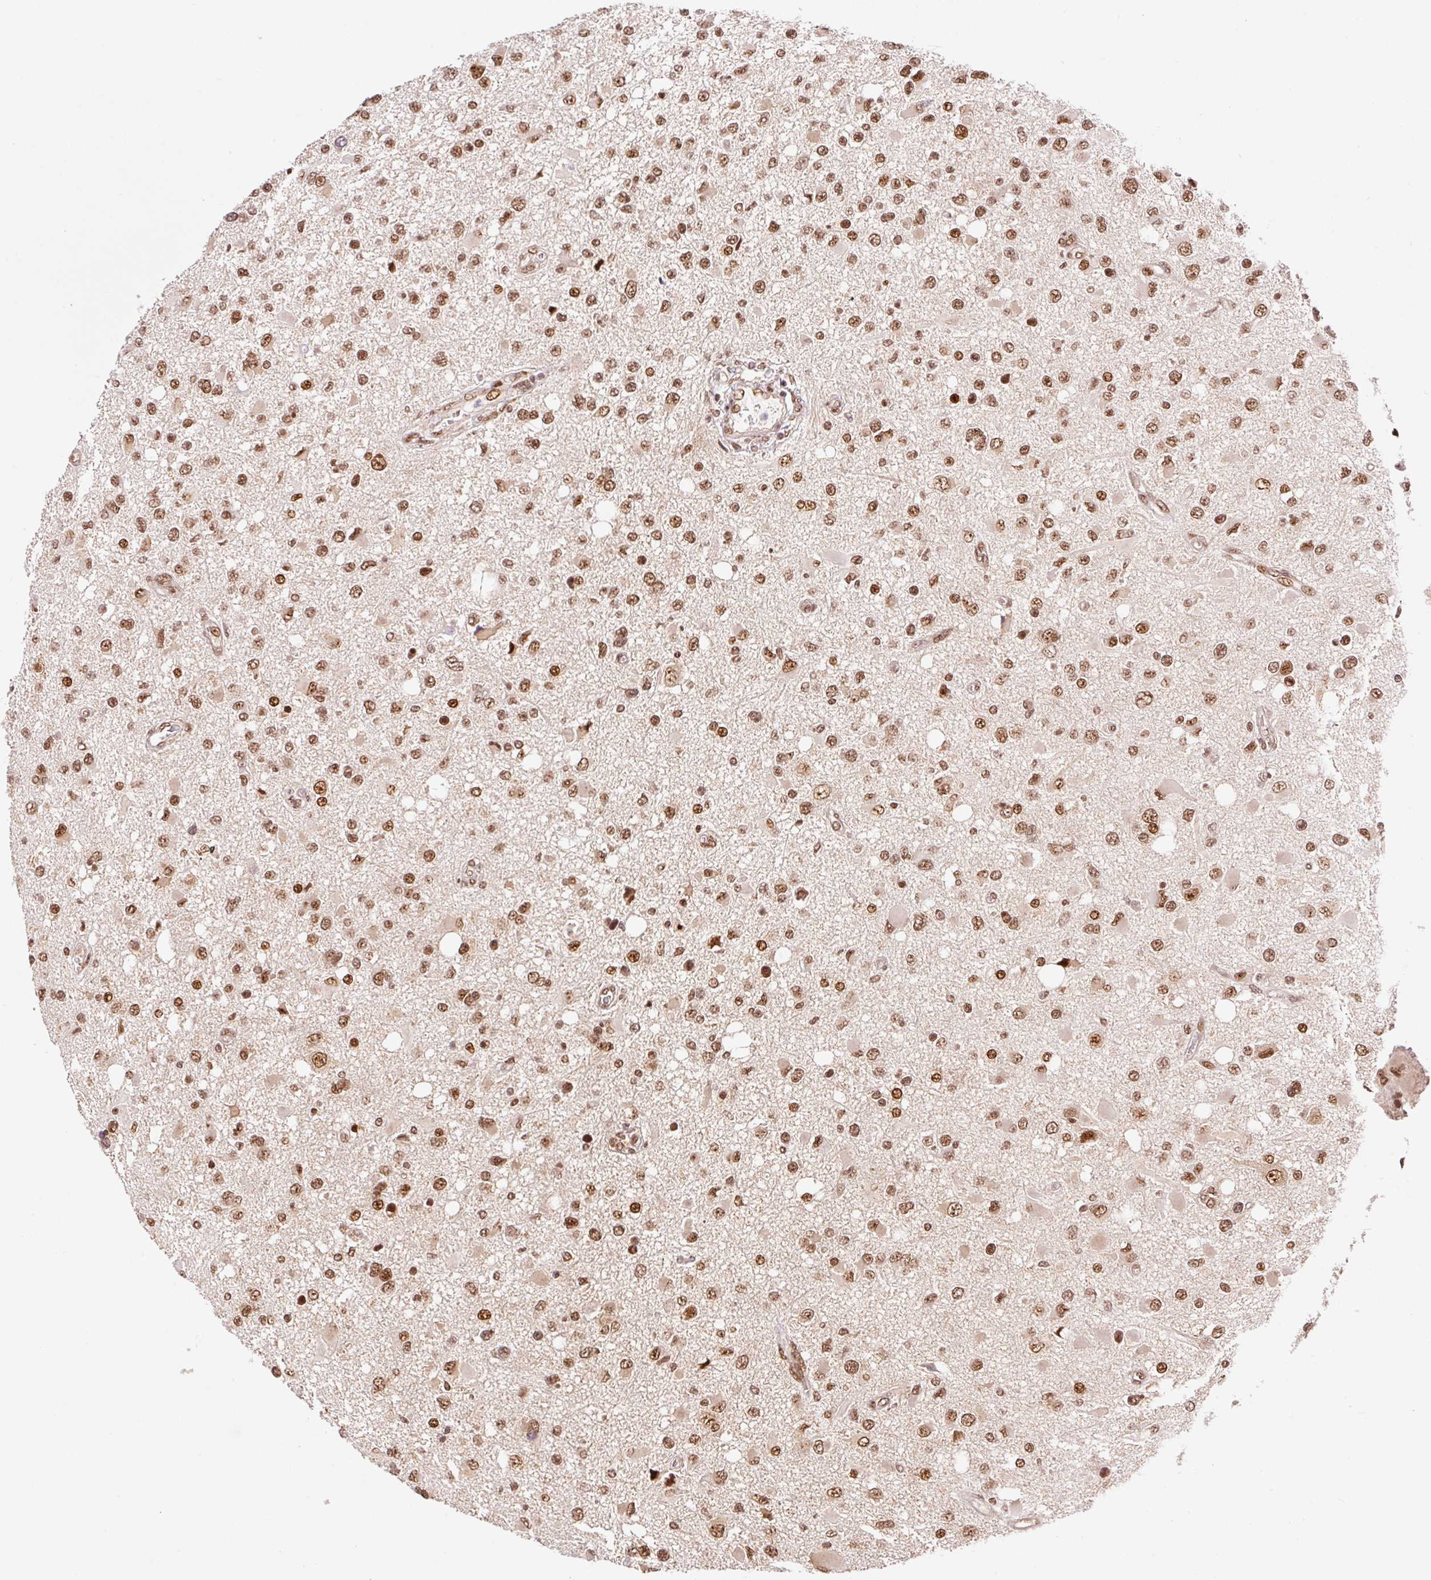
{"staining": {"intensity": "moderate", "quantity": ">75%", "location": "nuclear"}, "tissue": "glioma", "cell_type": "Tumor cells", "image_type": "cancer", "snomed": [{"axis": "morphology", "description": "Glioma, malignant, High grade"}, {"axis": "topography", "description": "Brain"}], "caption": "Human malignant glioma (high-grade) stained with a protein marker shows moderate staining in tumor cells.", "gene": "INTS8", "patient": {"sex": "male", "age": 53}}